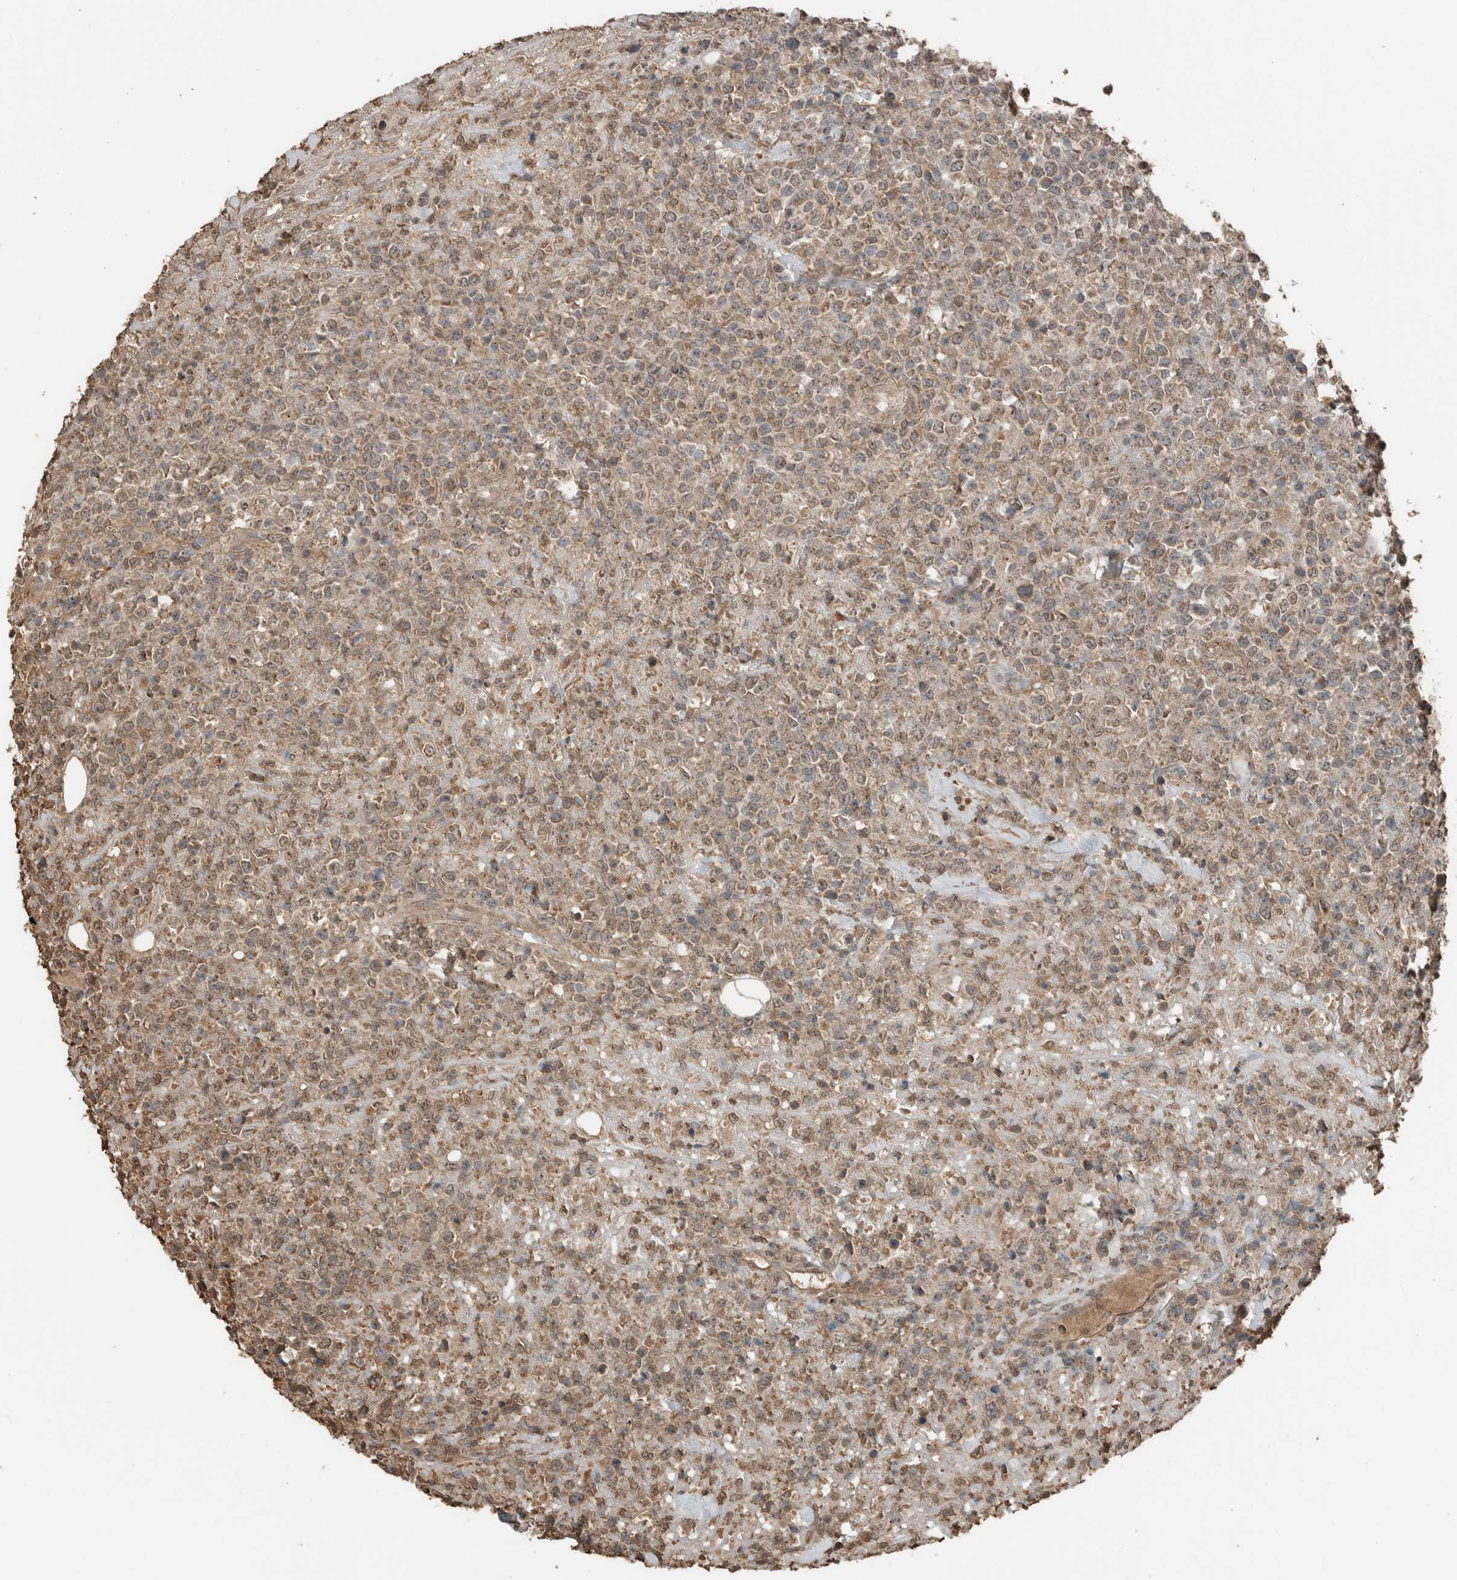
{"staining": {"intensity": "weak", "quantity": ">75%", "location": "cytoplasmic/membranous"}, "tissue": "lymphoma", "cell_type": "Tumor cells", "image_type": "cancer", "snomed": [{"axis": "morphology", "description": "Malignant lymphoma, non-Hodgkin's type, High grade"}, {"axis": "topography", "description": "Colon"}], "caption": "Brown immunohistochemical staining in human lymphoma exhibits weak cytoplasmic/membranous expression in approximately >75% of tumor cells.", "gene": "BLZF1", "patient": {"sex": "female", "age": 53}}